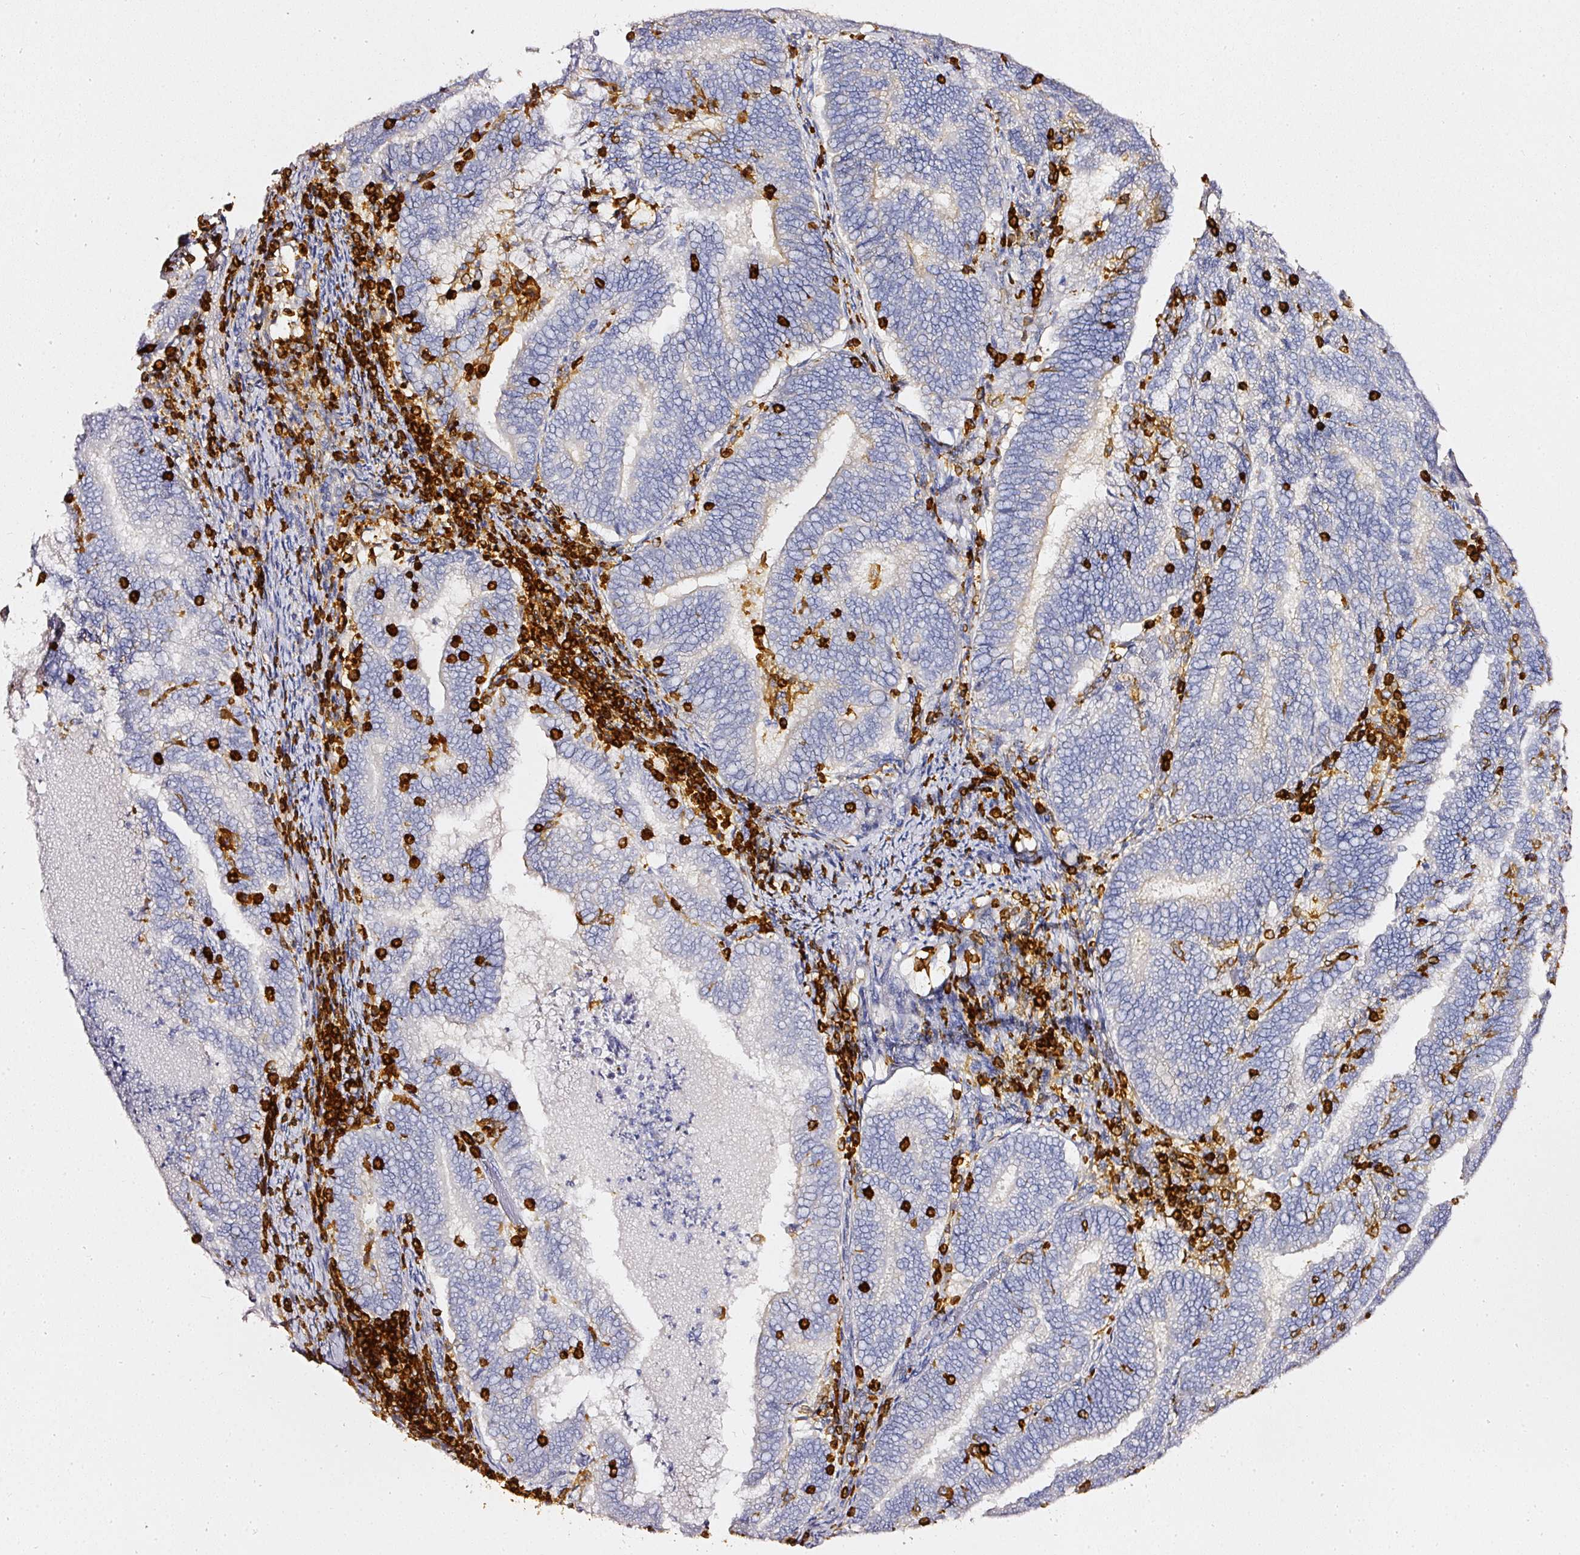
{"staining": {"intensity": "negative", "quantity": "none", "location": "none"}, "tissue": "endometrial cancer", "cell_type": "Tumor cells", "image_type": "cancer", "snomed": [{"axis": "morphology", "description": "Adenocarcinoma, NOS"}, {"axis": "topography", "description": "Endometrium"}], "caption": "Protein analysis of endometrial cancer displays no significant expression in tumor cells. (Stains: DAB (3,3'-diaminobenzidine) IHC with hematoxylin counter stain, Microscopy: brightfield microscopy at high magnification).", "gene": "EVL", "patient": {"sex": "female", "age": 80}}